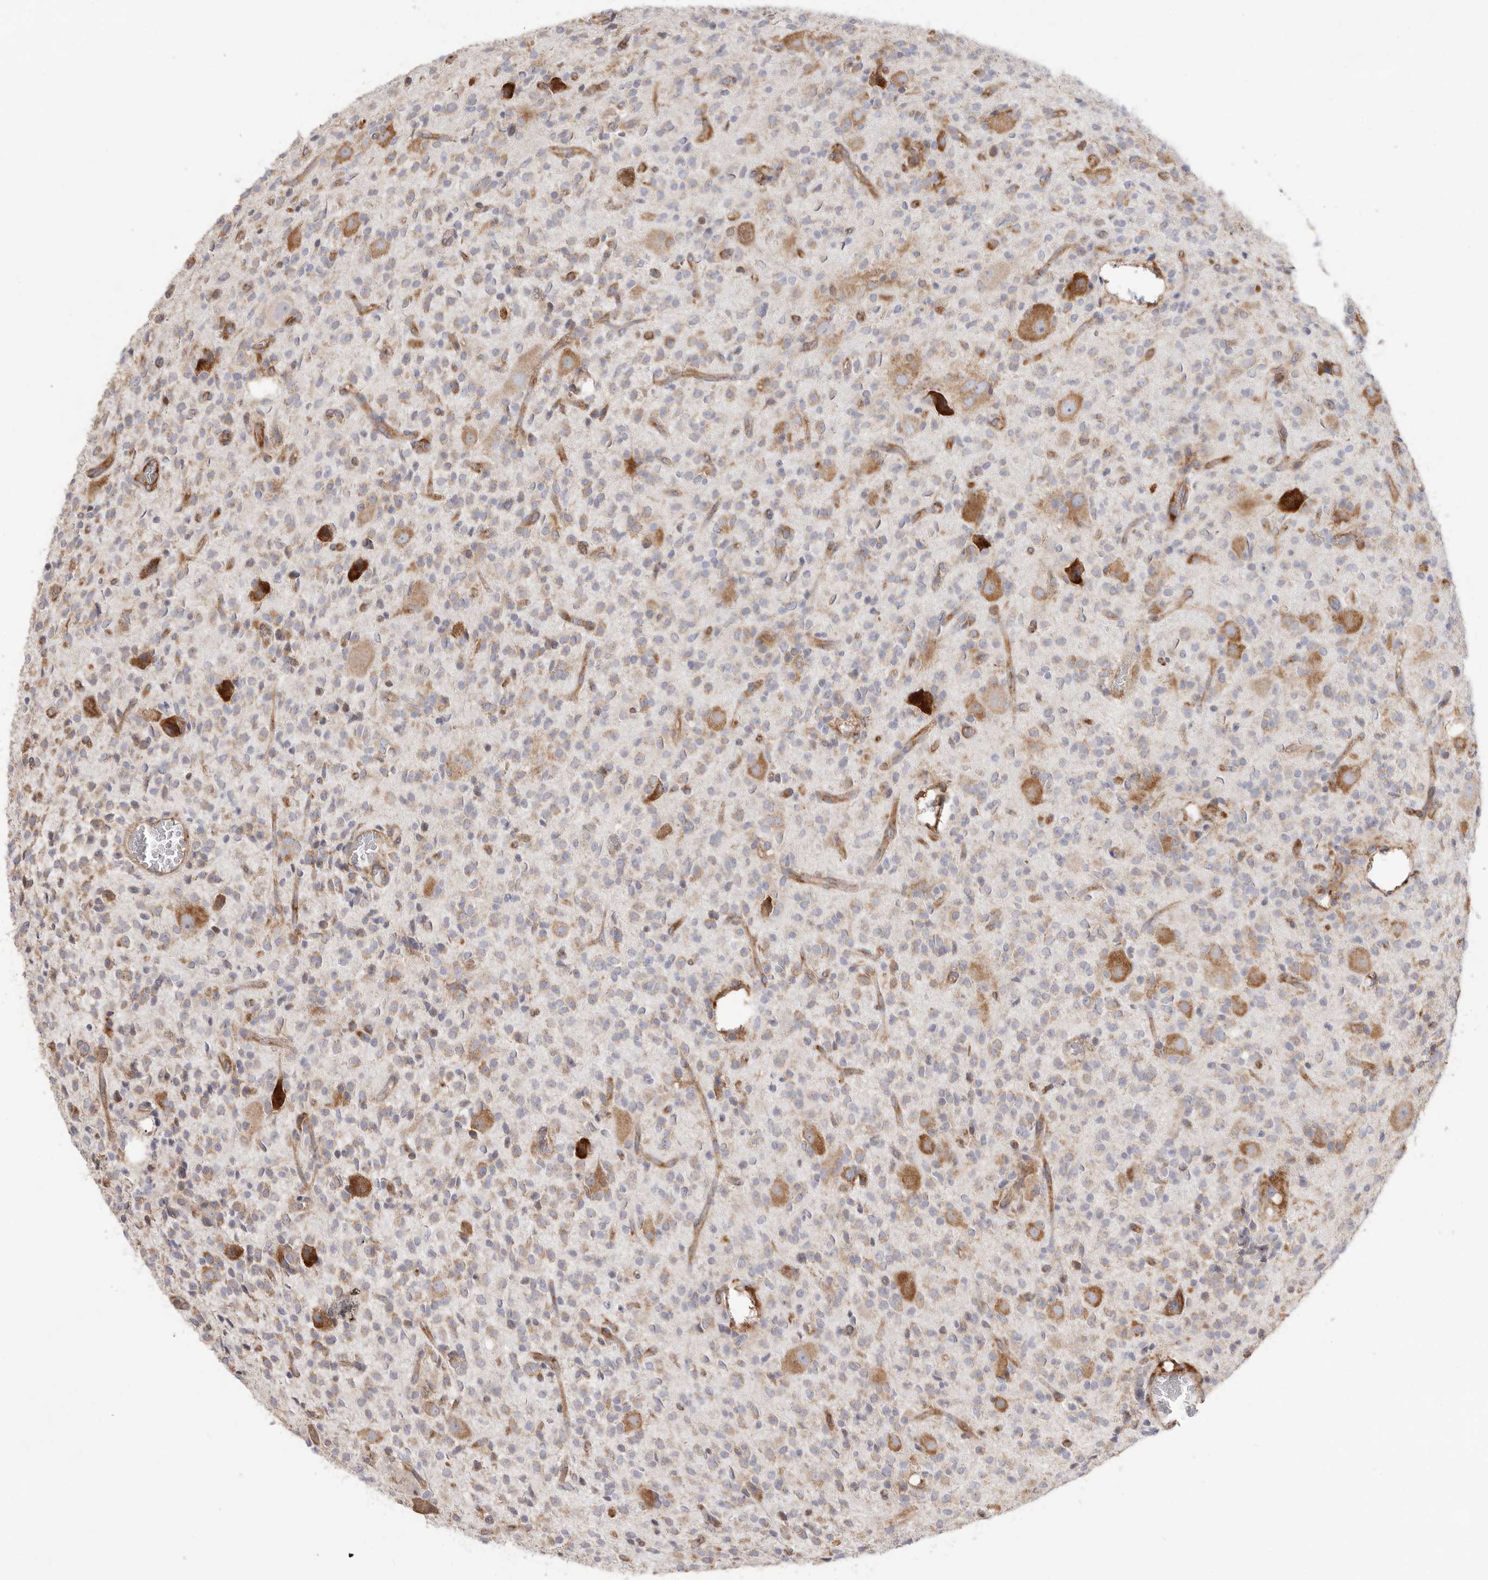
{"staining": {"intensity": "weak", "quantity": "25%-75%", "location": "cytoplasmic/membranous"}, "tissue": "glioma", "cell_type": "Tumor cells", "image_type": "cancer", "snomed": [{"axis": "morphology", "description": "Glioma, malignant, High grade"}, {"axis": "topography", "description": "Brain"}], "caption": "This micrograph displays immunohistochemistry staining of glioma, with low weak cytoplasmic/membranous staining in about 25%-75% of tumor cells.", "gene": "SERBP1", "patient": {"sex": "male", "age": 34}}